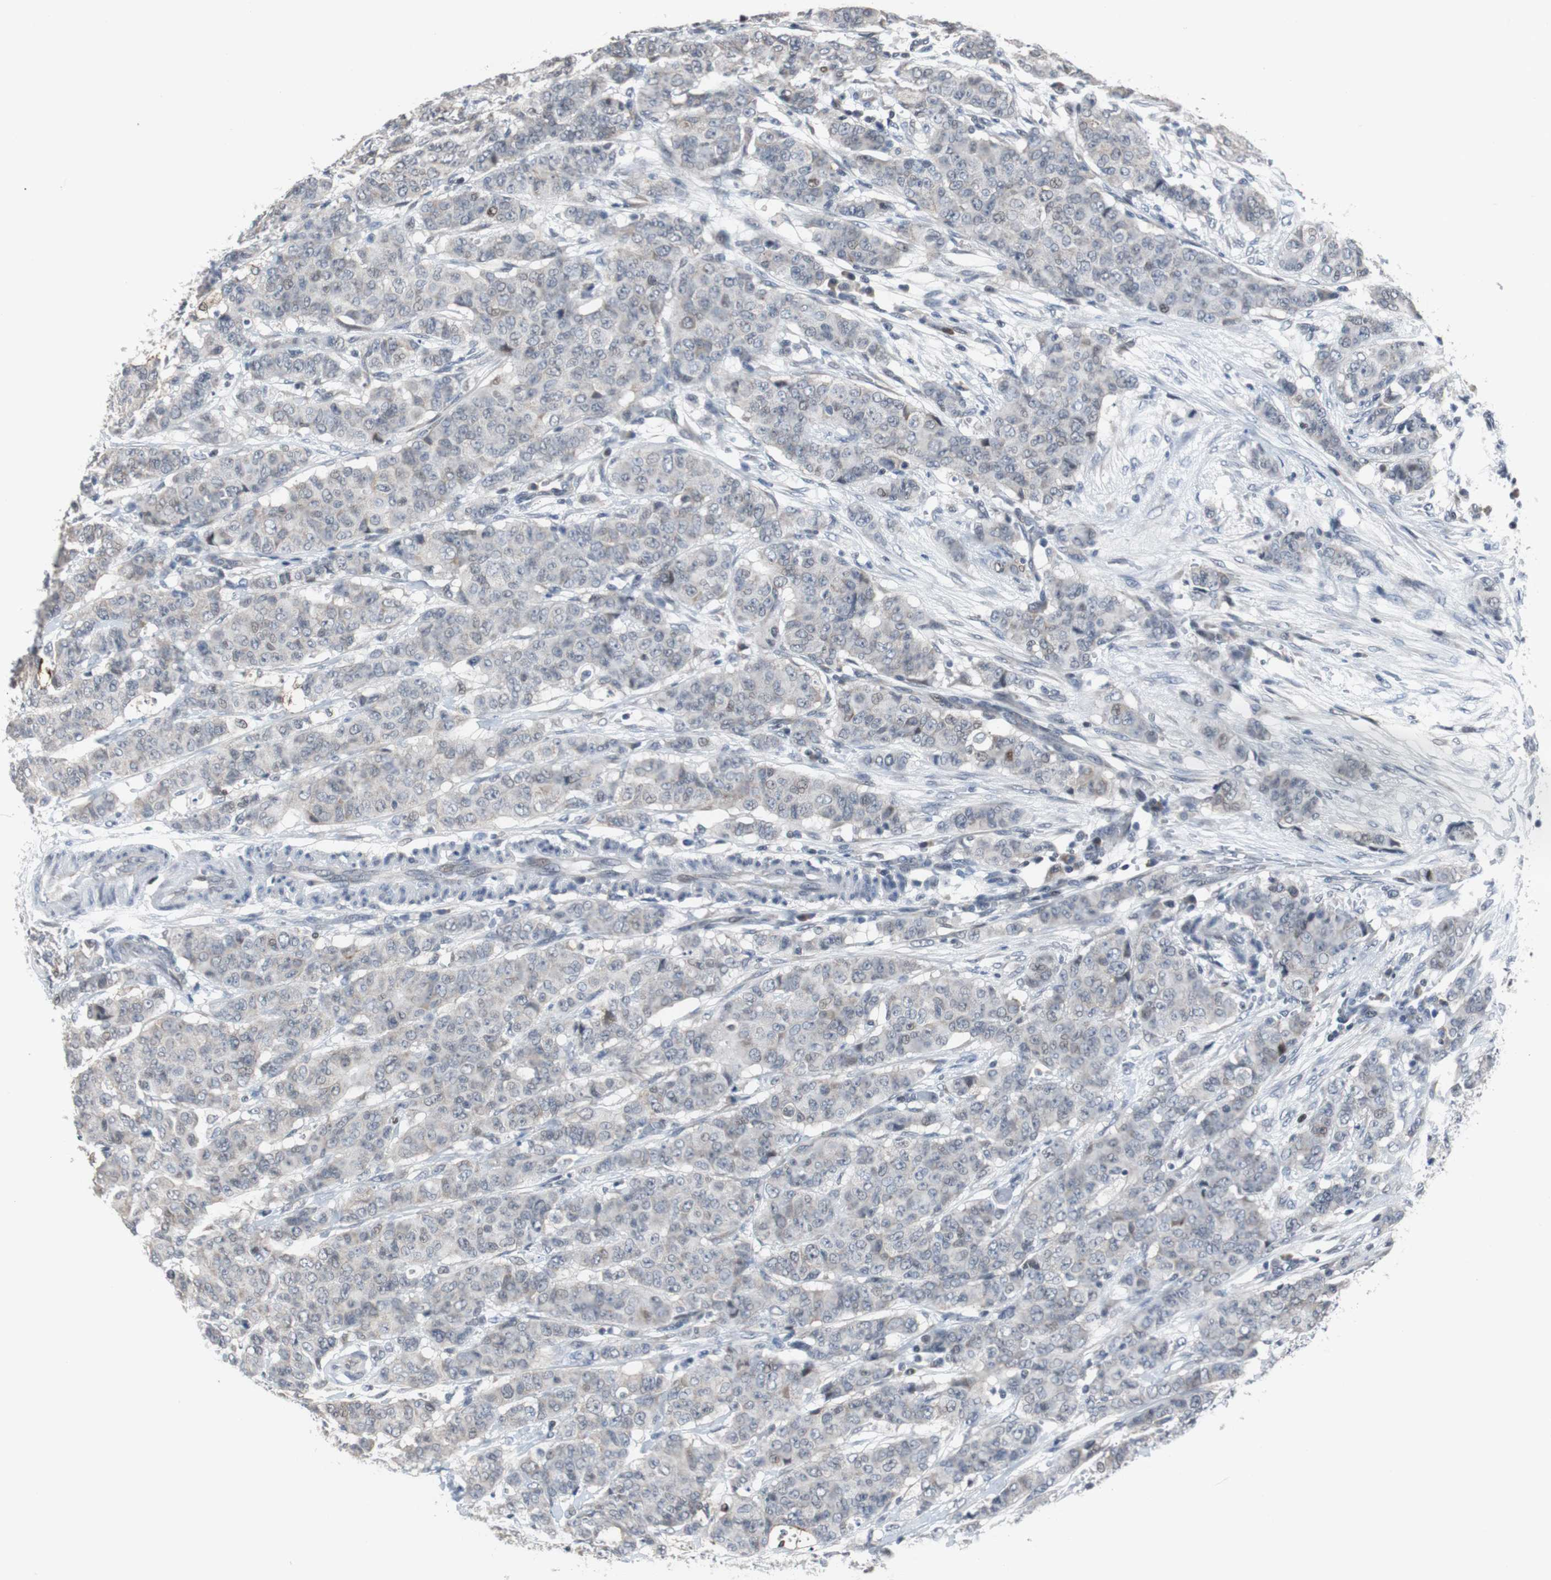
{"staining": {"intensity": "weak", "quantity": "<25%", "location": "cytoplasmic/membranous"}, "tissue": "breast cancer", "cell_type": "Tumor cells", "image_type": "cancer", "snomed": [{"axis": "morphology", "description": "Duct carcinoma"}, {"axis": "topography", "description": "Breast"}], "caption": "Protein analysis of intraductal carcinoma (breast) reveals no significant positivity in tumor cells.", "gene": "TP63", "patient": {"sex": "female", "age": 40}}